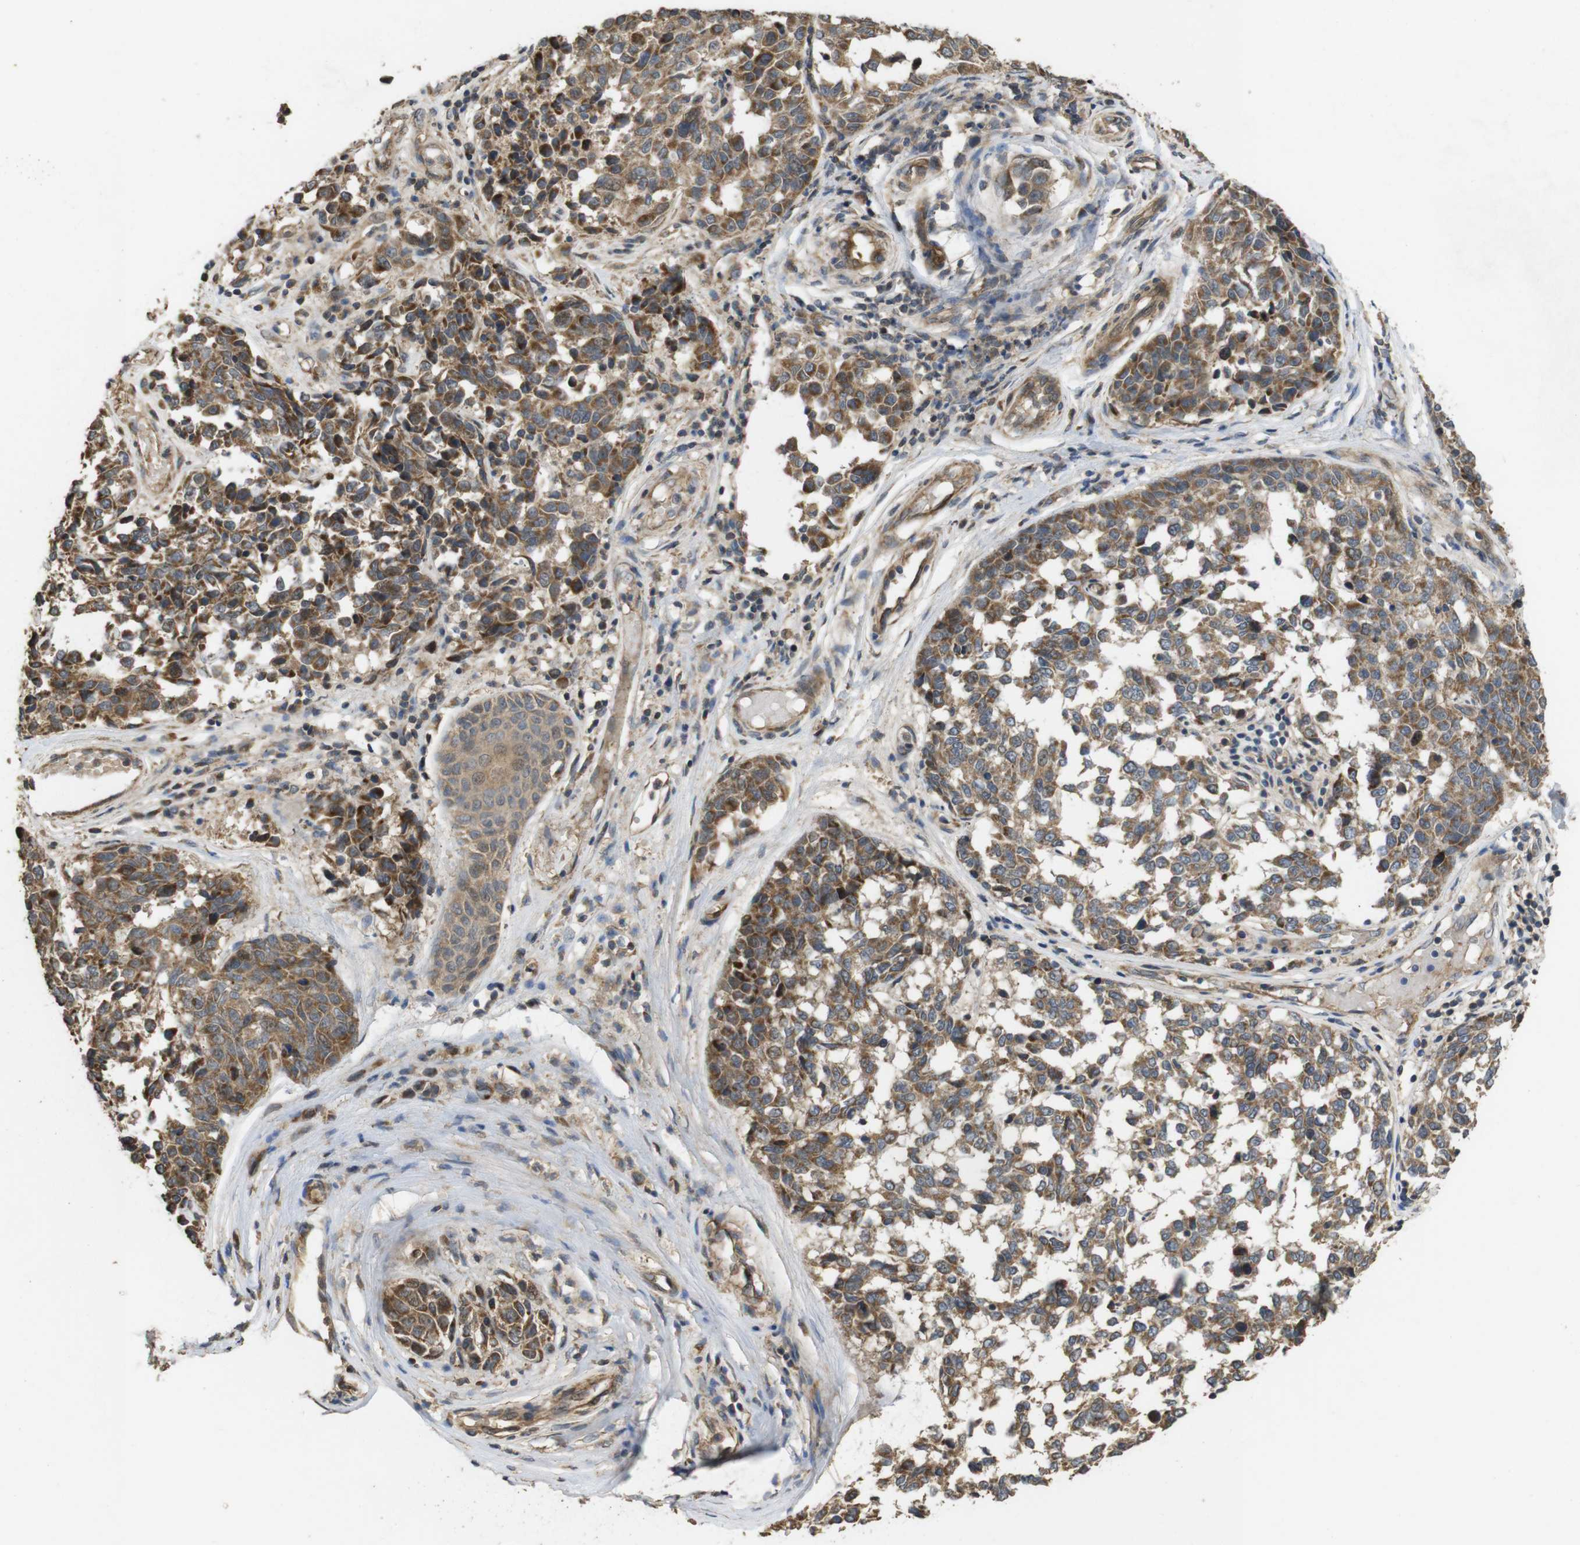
{"staining": {"intensity": "moderate", "quantity": ">75%", "location": "cytoplasmic/membranous,nuclear"}, "tissue": "melanoma", "cell_type": "Tumor cells", "image_type": "cancer", "snomed": [{"axis": "morphology", "description": "Malignant melanoma, NOS"}, {"axis": "topography", "description": "Skin"}], "caption": "Melanoma tissue reveals moderate cytoplasmic/membranous and nuclear expression in about >75% of tumor cells The staining is performed using DAB (3,3'-diaminobenzidine) brown chromogen to label protein expression. The nuclei are counter-stained blue using hematoxylin.", "gene": "PCDHB10", "patient": {"sex": "female", "age": 64}}